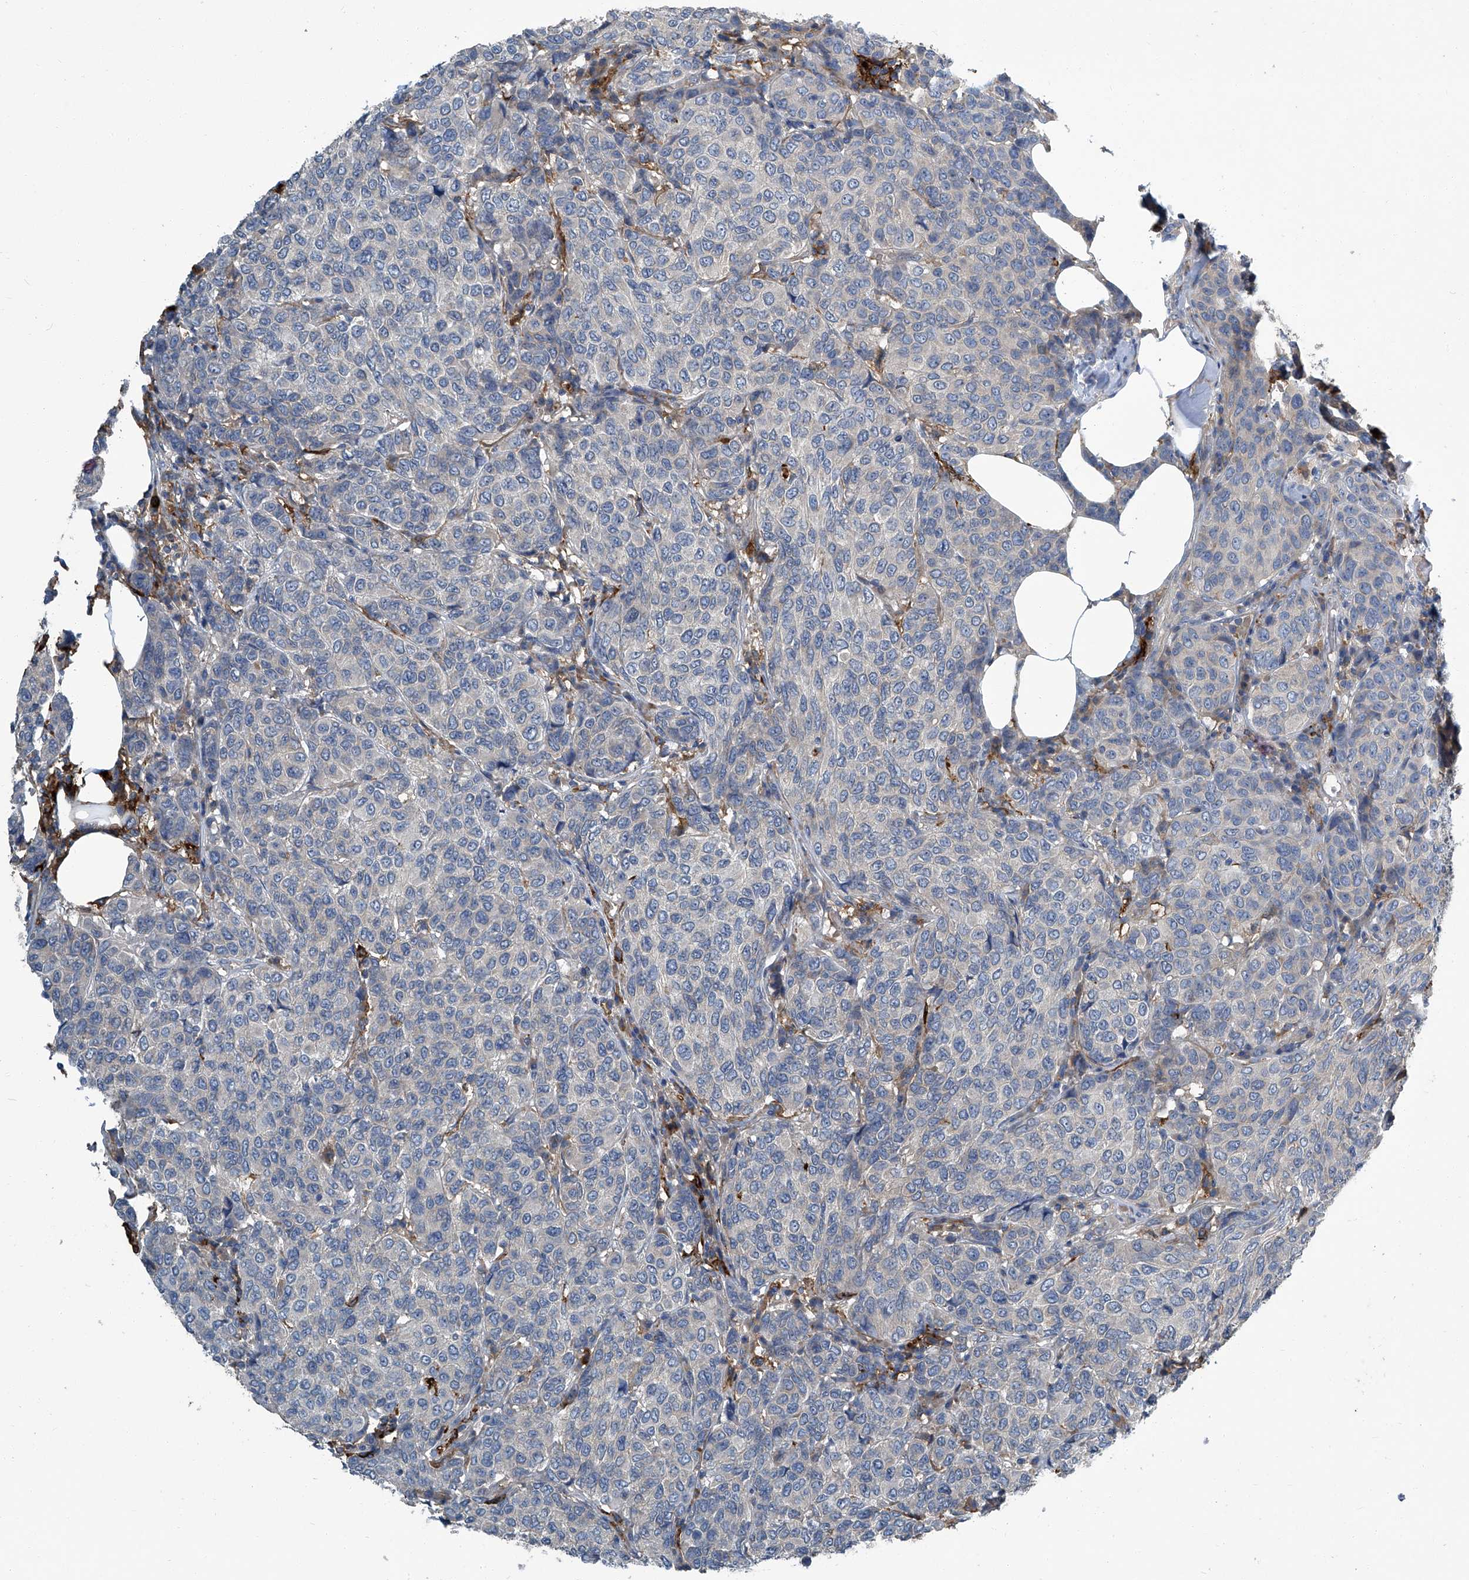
{"staining": {"intensity": "negative", "quantity": "none", "location": "none"}, "tissue": "breast cancer", "cell_type": "Tumor cells", "image_type": "cancer", "snomed": [{"axis": "morphology", "description": "Duct carcinoma"}, {"axis": "topography", "description": "Breast"}], "caption": "A photomicrograph of human breast invasive ductal carcinoma is negative for staining in tumor cells. (DAB immunohistochemistry, high magnification).", "gene": "FAM167A", "patient": {"sex": "female", "age": 55}}